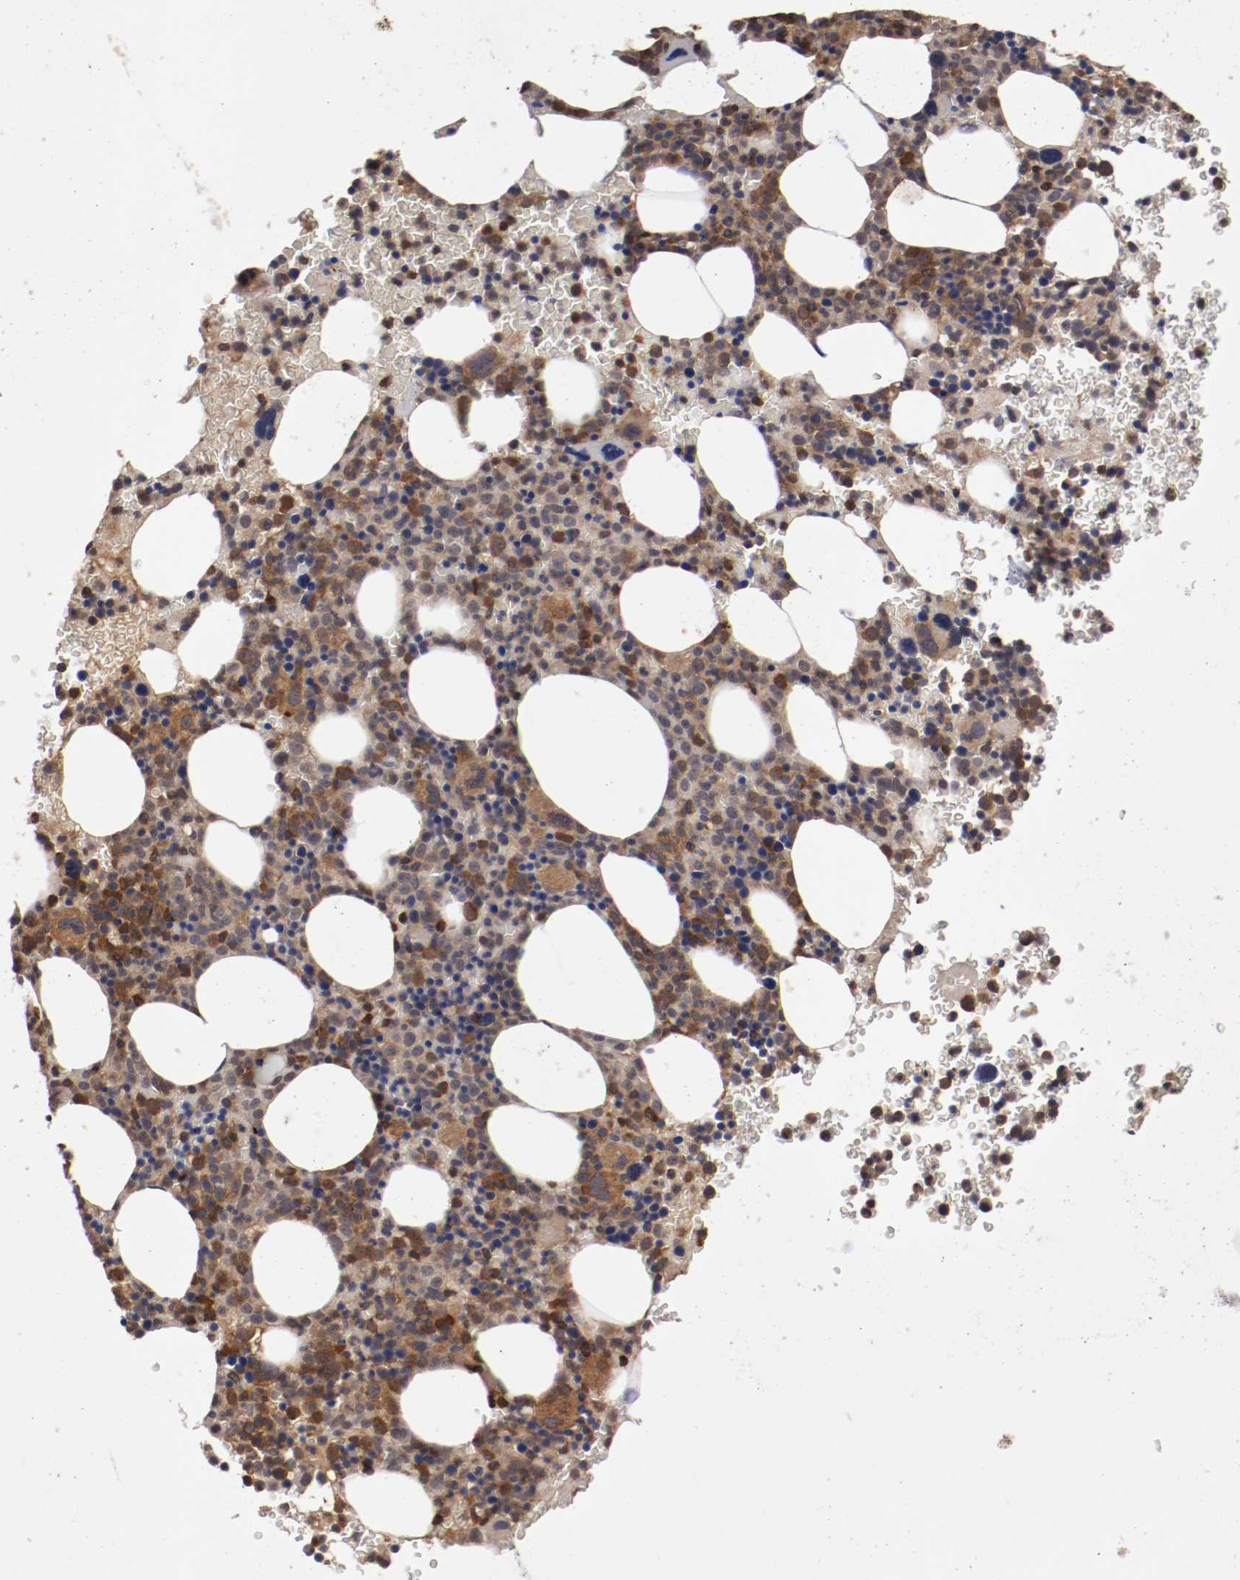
{"staining": {"intensity": "moderate", "quantity": "25%-75%", "location": "cytoplasmic/membranous"}, "tissue": "bone marrow", "cell_type": "Hematopoietic cells", "image_type": "normal", "snomed": [{"axis": "morphology", "description": "Normal tissue, NOS"}, {"axis": "topography", "description": "Bone marrow"}], "caption": "Immunohistochemistry photomicrograph of unremarkable bone marrow stained for a protein (brown), which demonstrates medium levels of moderate cytoplasmic/membranous positivity in about 25%-75% of hematopoietic cells.", "gene": "RPS6KA6", "patient": {"sex": "male", "age": 68}}